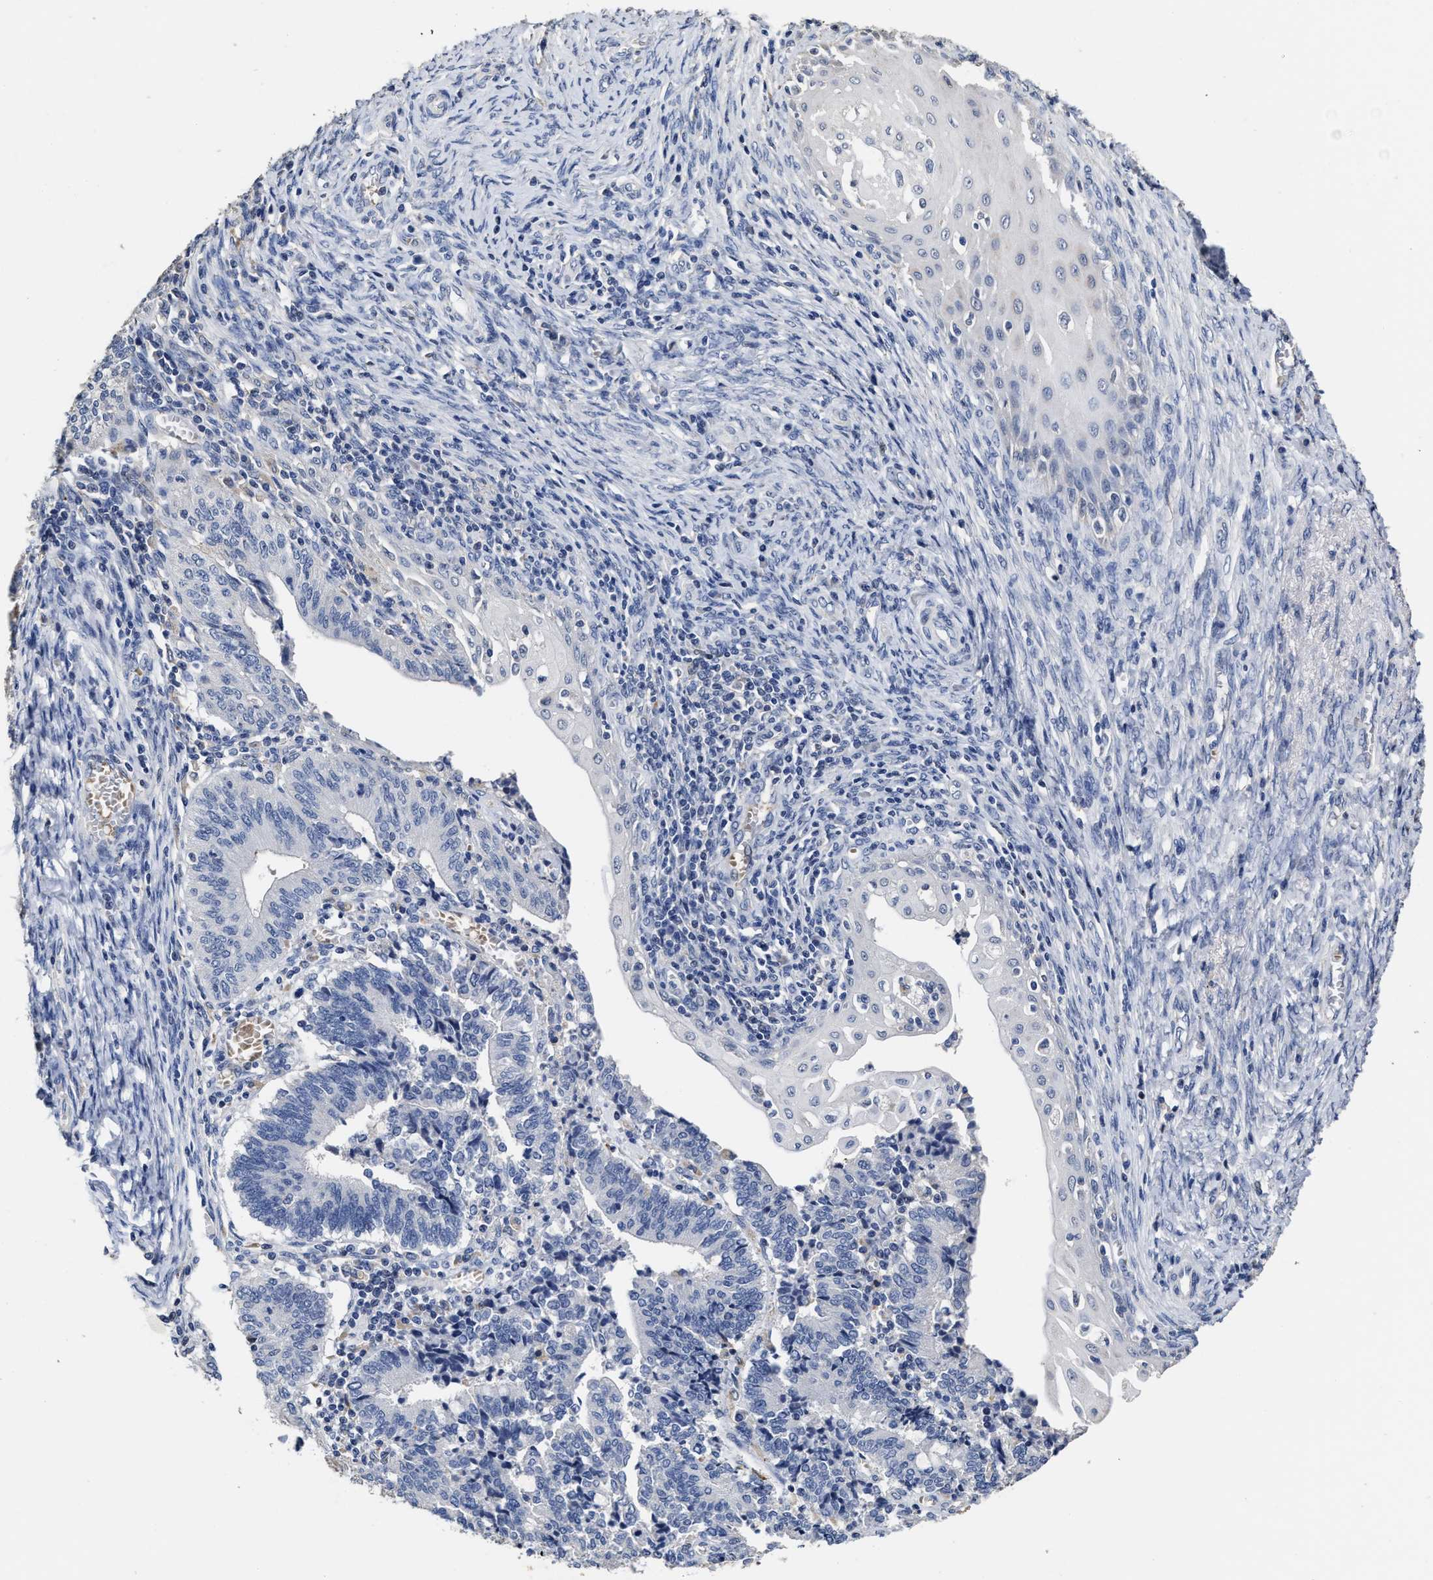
{"staining": {"intensity": "negative", "quantity": "none", "location": "none"}, "tissue": "cervical cancer", "cell_type": "Tumor cells", "image_type": "cancer", "snomed": [{"axis": "morphology", "description": "Adenocarcinoma, NOS"}, {"axis": "topography", "description": "Cervix"}], "caption": "Immunohistochemistry of cervical cancer (adenocarcinoma) exhibits no expression in tumor cells. The staining is performed using DAB (3,3'-diaminobenzidine) brown chromogen with nuclei counter-stained in using hematoxylin.", "gene": "ZFAT", "patient": {"sex": "female", "age": 44}}